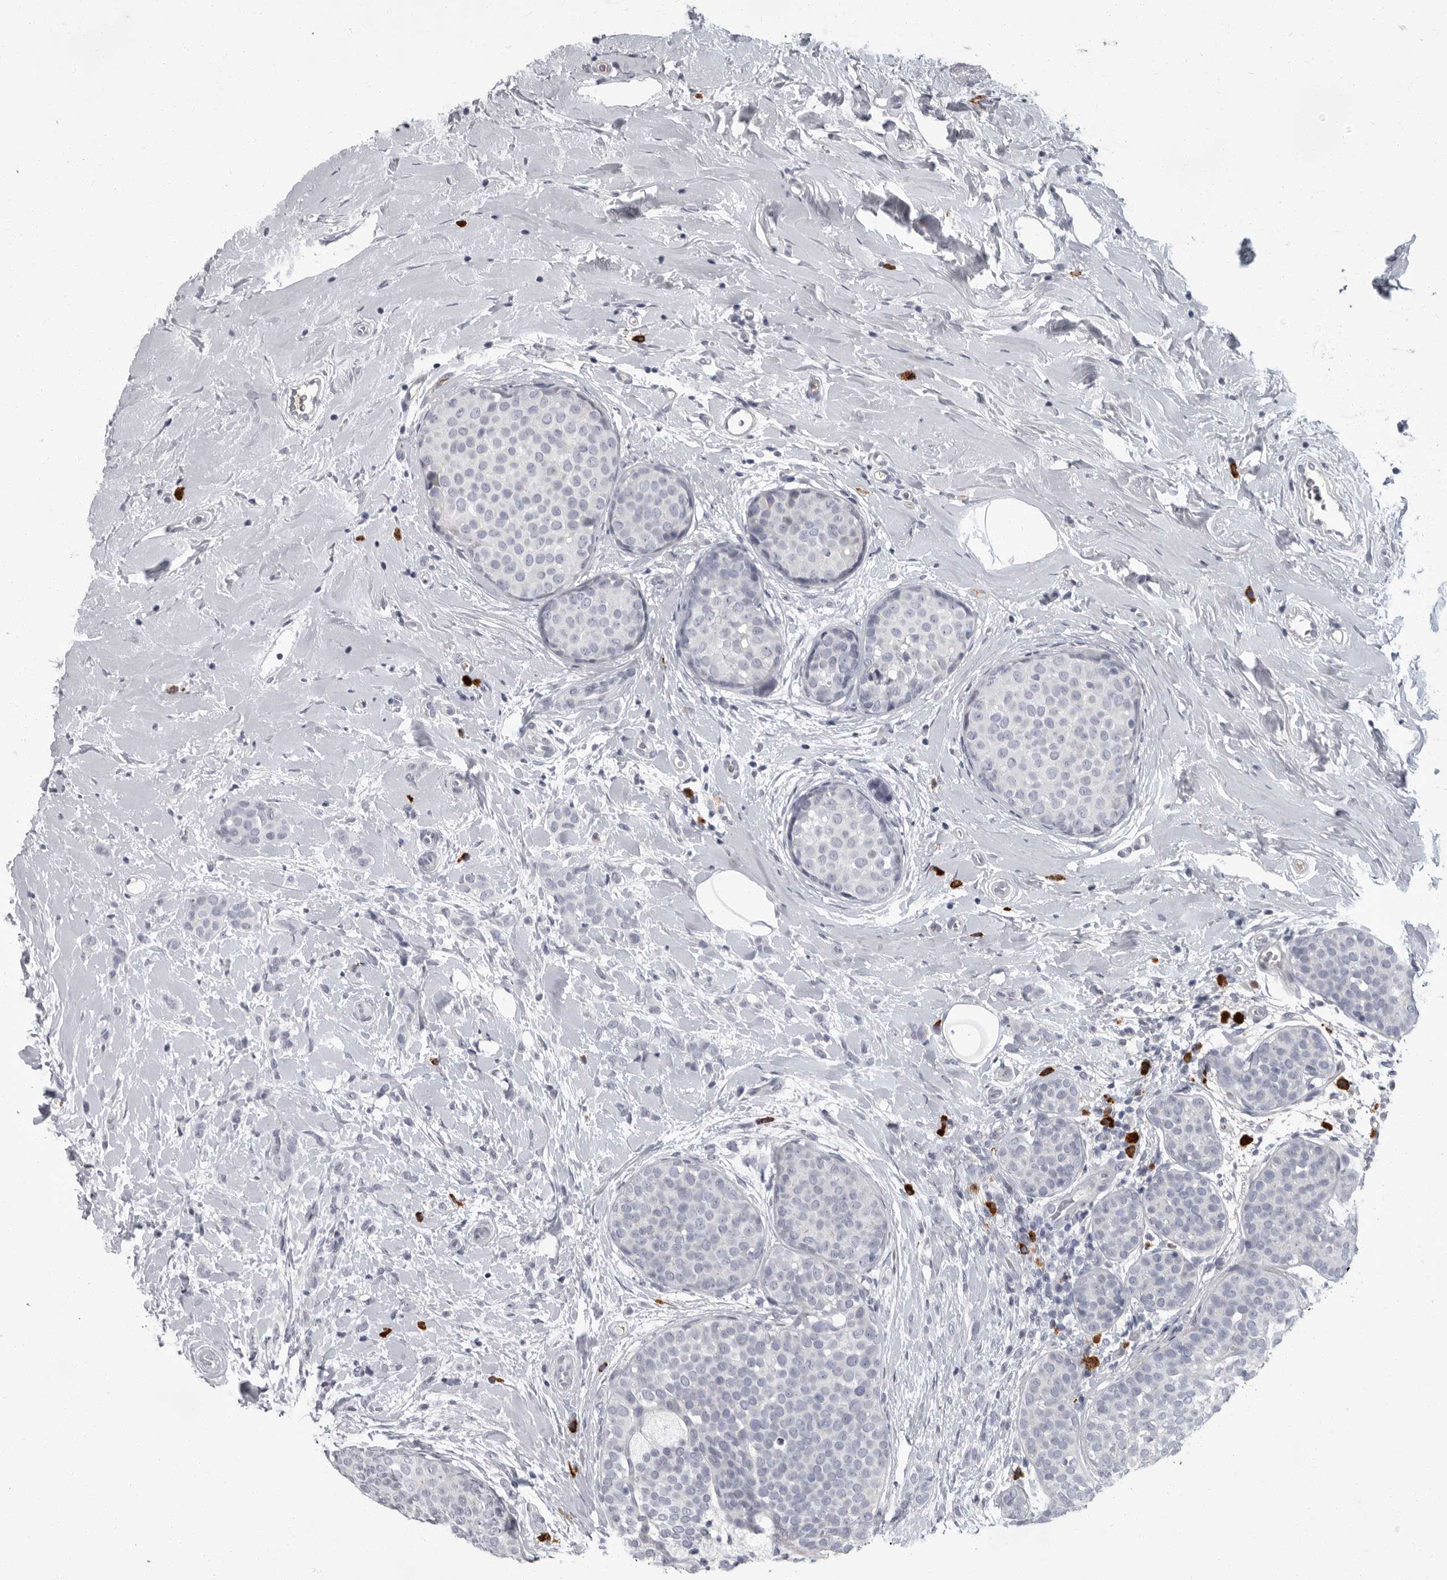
{"staining": {"intensity": "negative", "quantity": "none", "location": "none"}, "tissue": "breast cancer", "cell_type": "Tumor cells", "image_type": "cancer", "snomed": [{"axis": "morphology", "description": "Lobular carcinoma, in situ"}, {"axis": "morphology", "description": "Lobular carcinoma"}, {"axis": "topography", "description": "Breast"}], "caption": "A high-resolution histopathology image shows IHC staining of breast cancer (lobular carcinoma in situ), which shows no significant positivity in tumor cells.", "gene": "SLC25A39", "patient": {"sex": "female", "age": 41}}